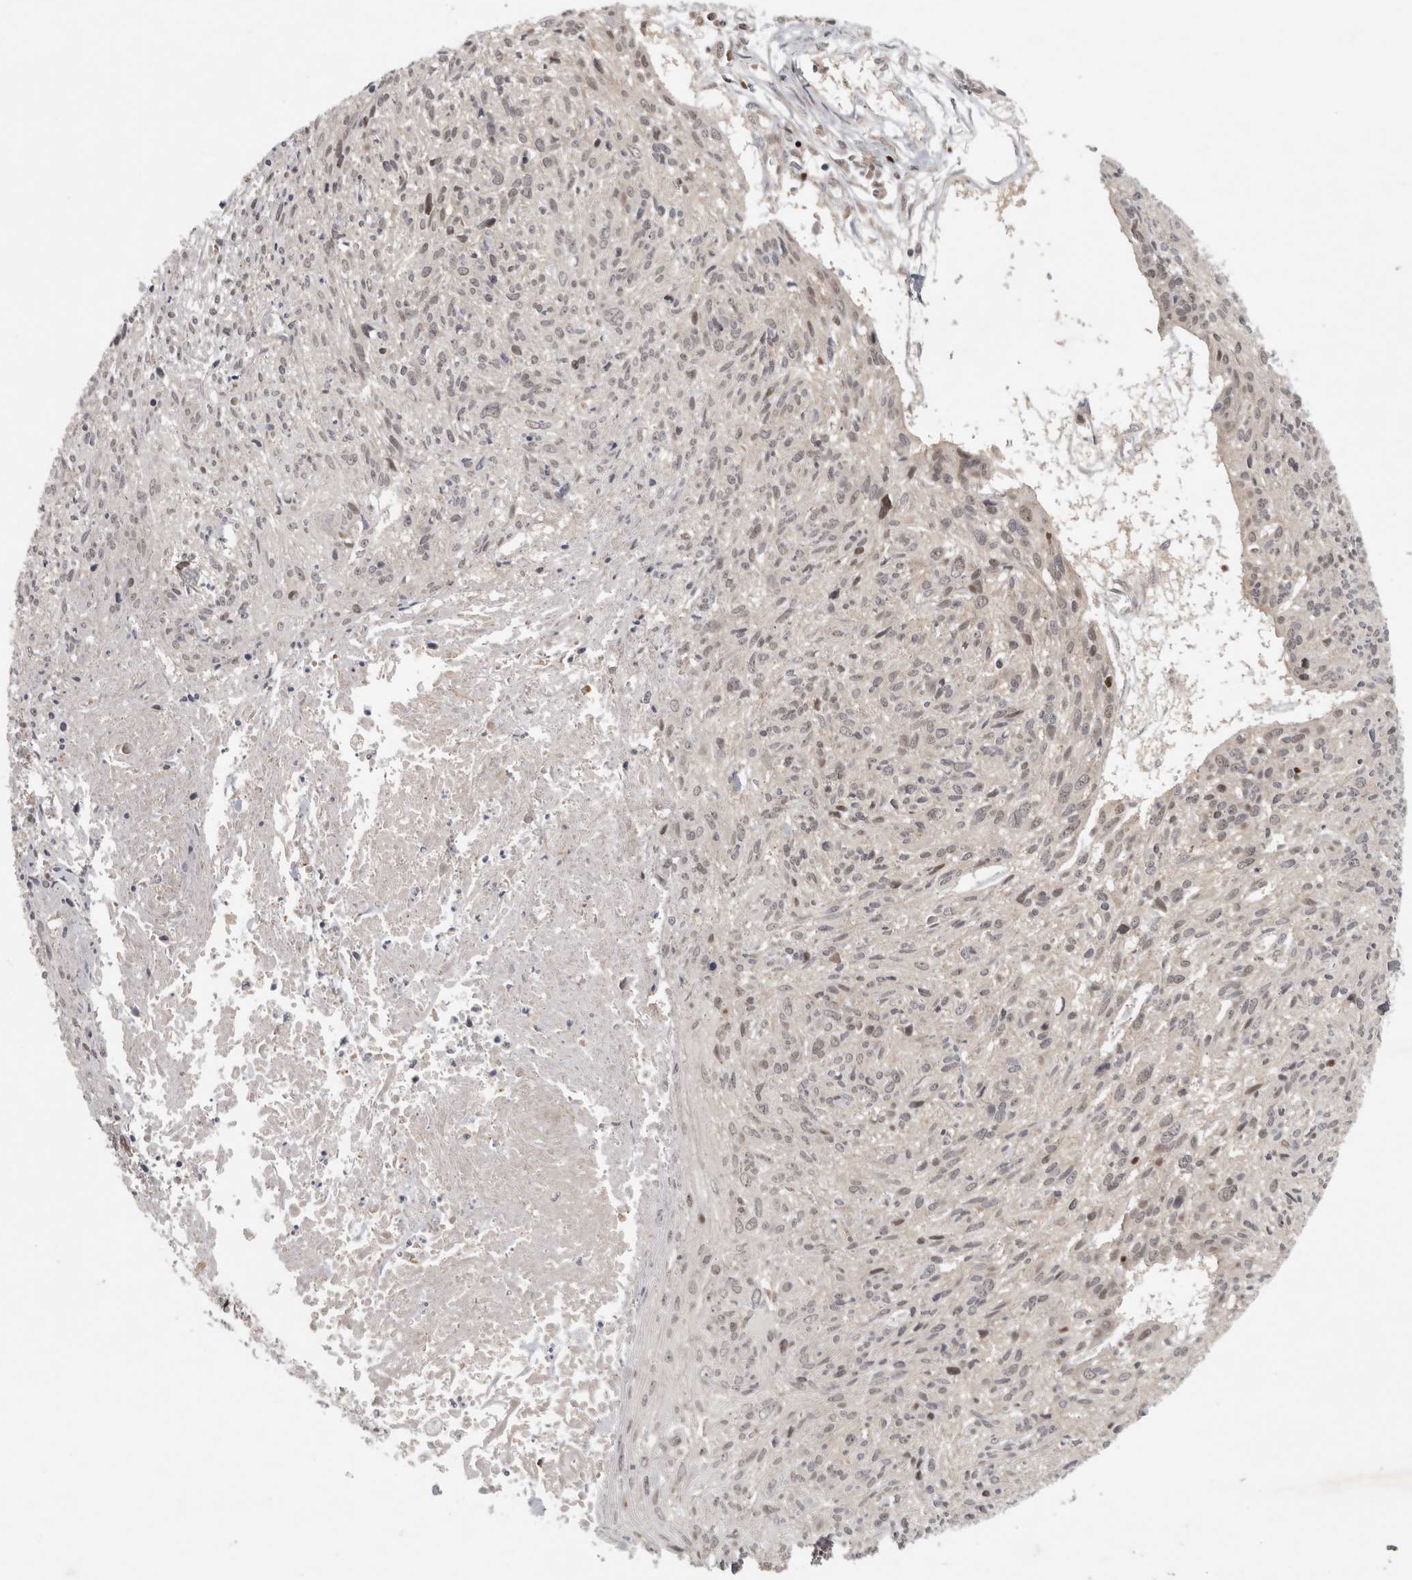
{"staining": {"intensity": "negative", "quantity": "none", "location": "none"}, "tissue": "cervical cancer", "cell_type": "Tumor cells", "image_type": "cancer", "snomed": [{"axis": "morphology", "description": "Squamous cell carcinoma, NOS"}, {"axis": "topography", "description": "Cervix"}], "caption": "Tumor cells are negative for brown protein staining in cervical cancer (squamous cell carcinoma).", "gene": "KDM8", "patient": {"sex": "female", "age": 51}}